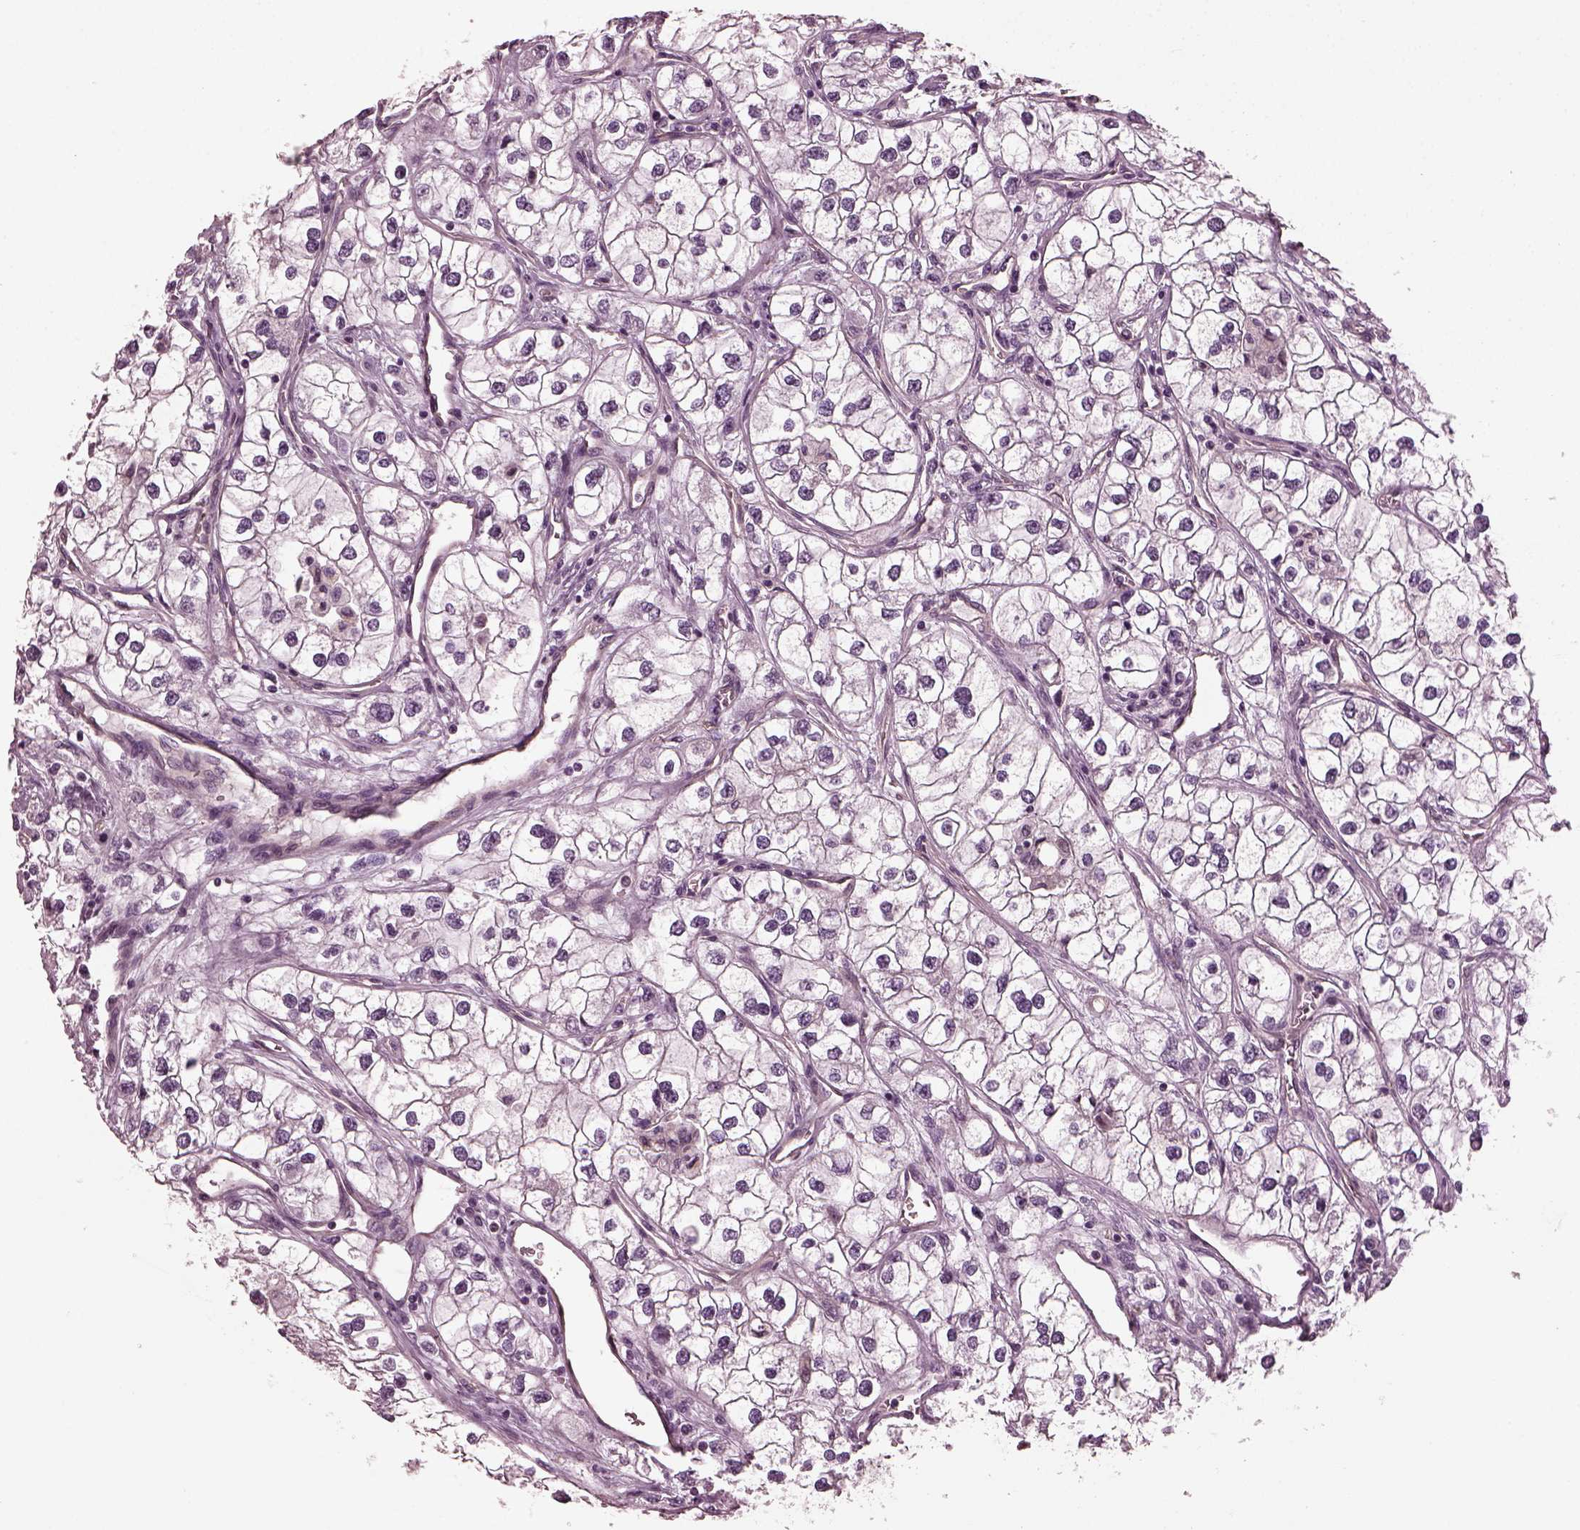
{"staining": {"intensity": "negative", "quantity": "none", "location": "none"}, "tissue": "renal cancer", "cell_type": "Tumor cells", "image_type": "cancer", "snomed": [{"axis": "morphology", "description": "Adenocarcinoma, NOS"}, {"axis": "topography", "description": "Kidney"}], "caption": "High magnification brightfield microscopy of renal cancer stained with DAB (brown) and counterstained with hematoxylin (blue): tumor cells show no significant staining. (Brightfield microscopy of DAB immunohistochemistry (IHC) at high magnification).", "gene": "ODAD1", "patient": {"sex": "male", "age": 59}}